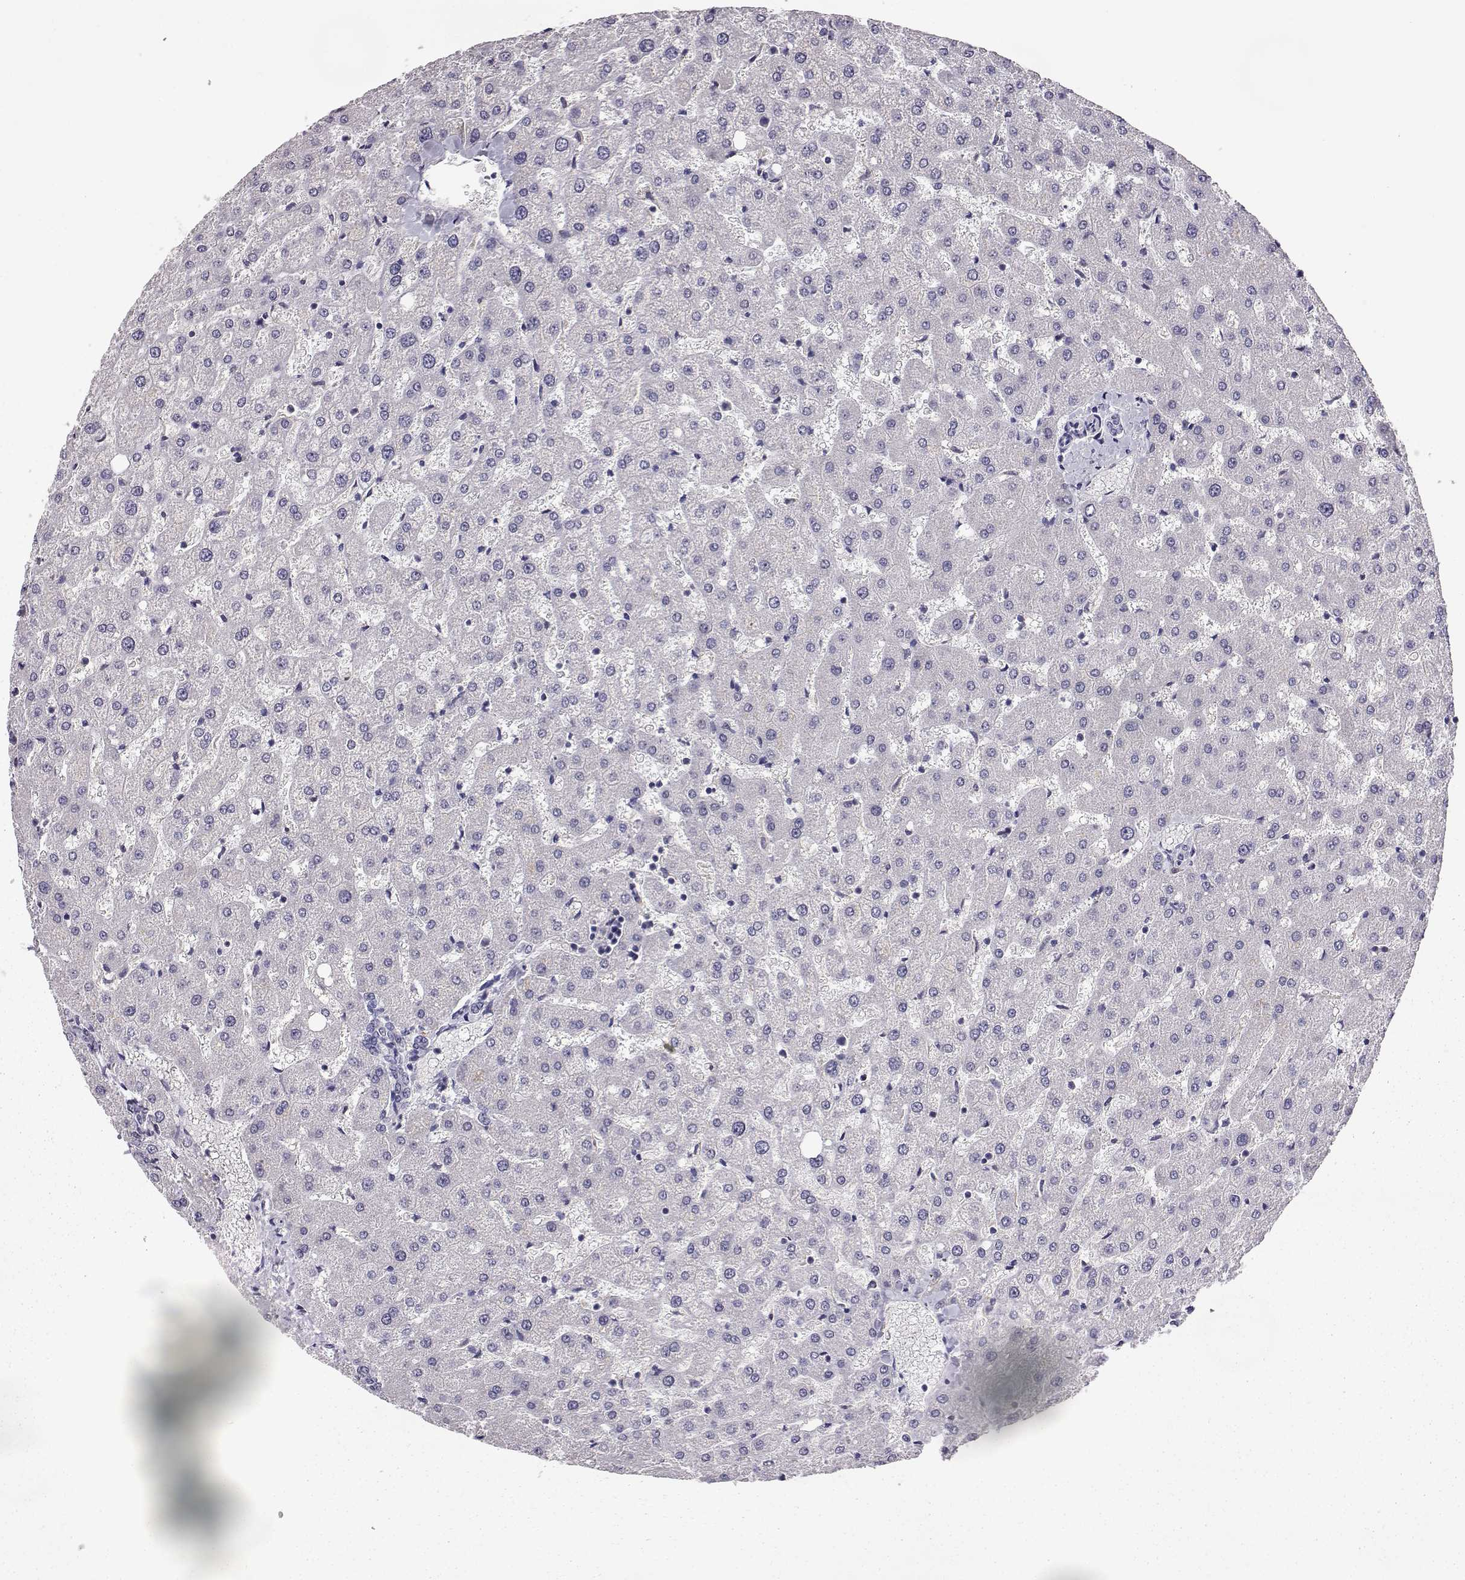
{"staining": {"intensity": "negative", "quantity": "none", "location": "none"}, "tissue": "liver", "cell_type": "Cholangiocytes", "image_type": "normal", "snomed": [{"axis": "morphology", "description": "Normal tissue, NOS"}, {"axis": "topography", "description": "Liver"}], "caption": "DAB (3,3'-diaminobenzidine) immunohistochemical staining of benign liver shows no significant expression in cholangiocytes. (DAB (3,3'-diaminobenzidine) IHC, high magnification).", "gene": "AKR1B1", "patient": {"sex": "female", "age": 50}}